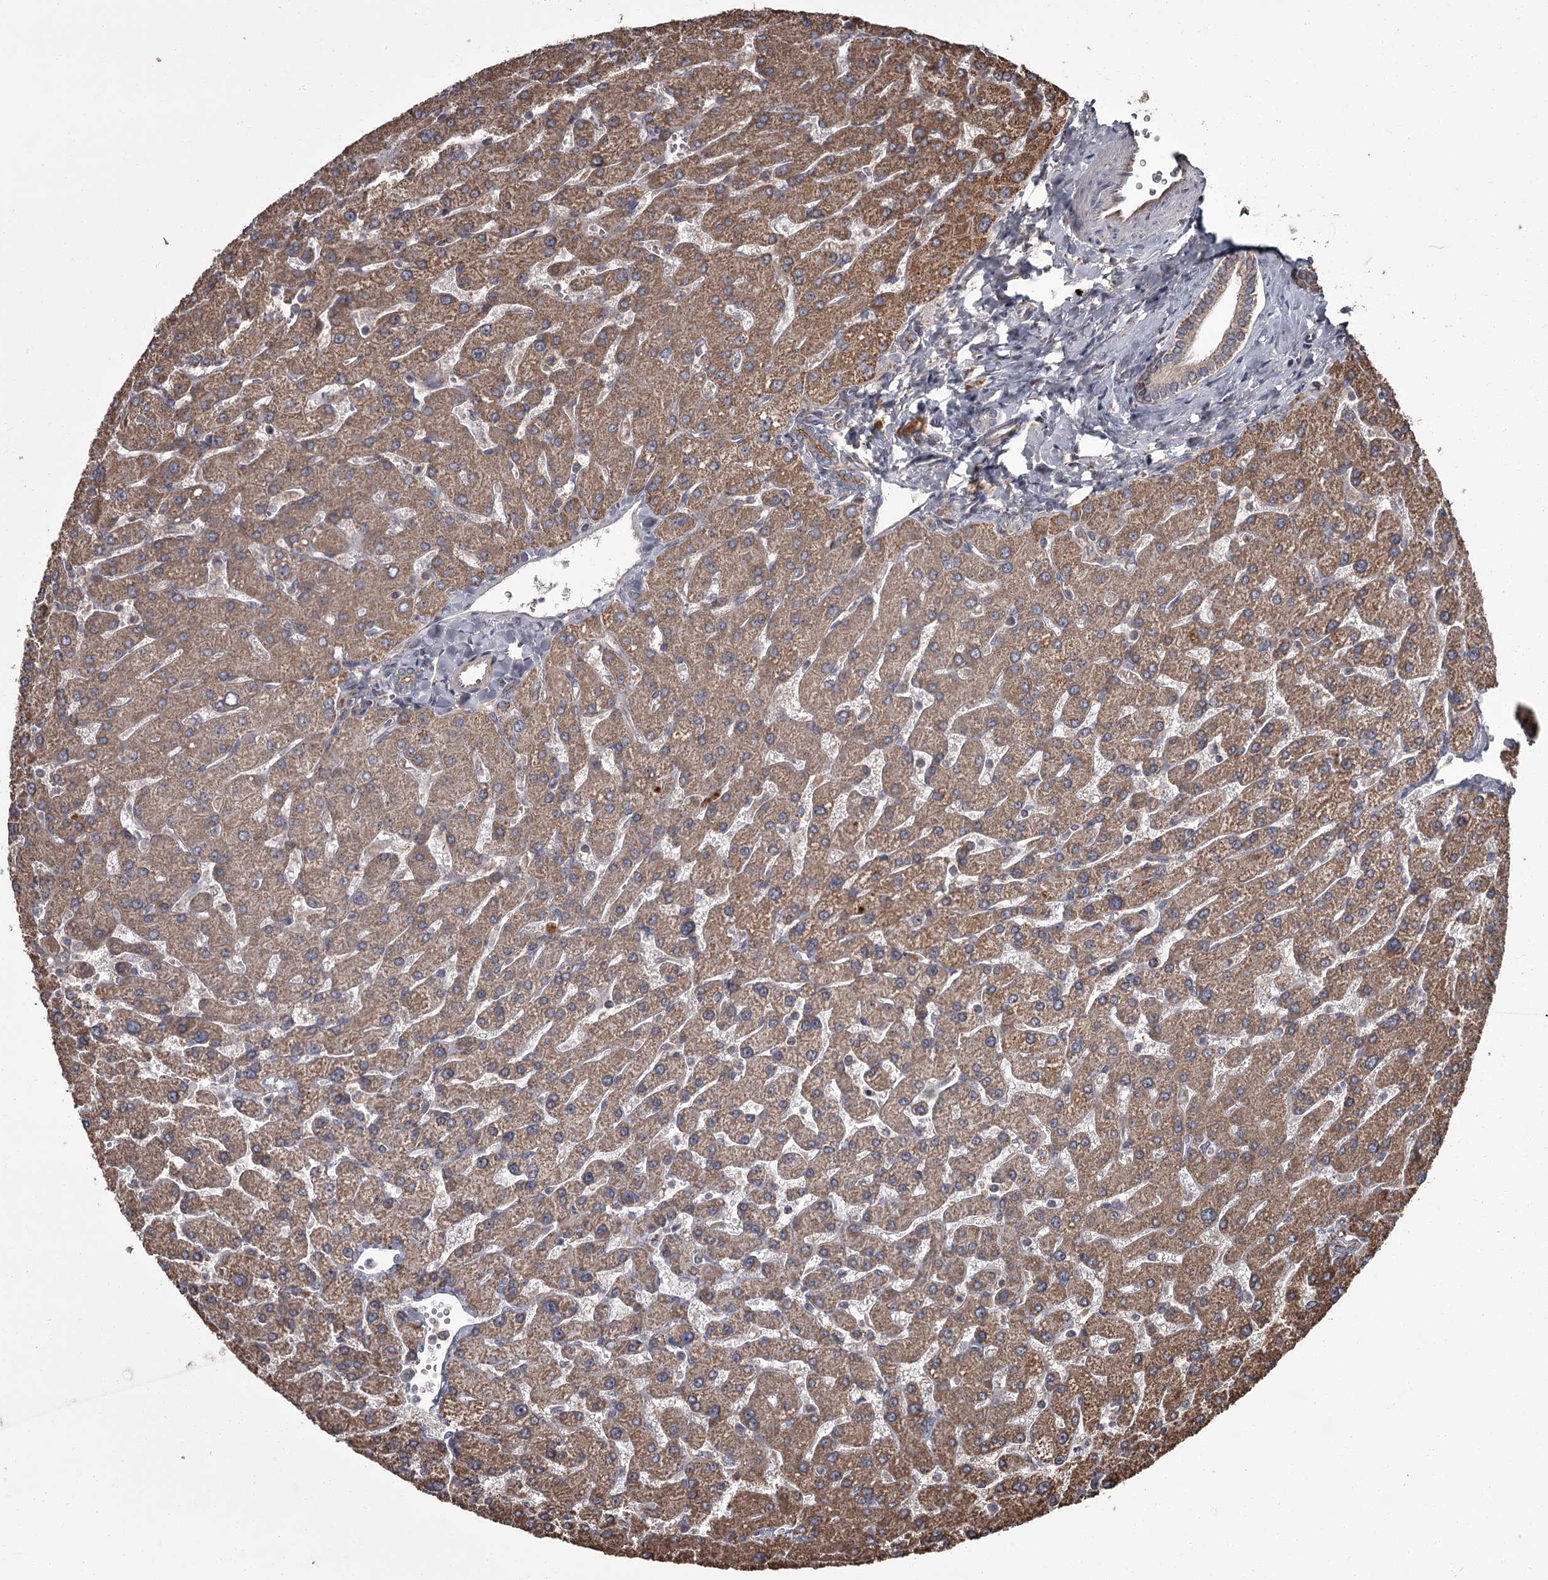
{"staining": {"intensity": "moderate", "quantity": "<25%", "location": "cytoplasmic/membranous"}, "tissue": "liver", "cell_type": "Cholangiocytes", "image_type": "normal", "snomed": [{"axis": "morphology", "description": "Normal tissue, NOS"}, {"axis": "topography", "description": "Liver"}], "caption": "Immunohistochemical staining of unremarkable human liver shows <25% levels of moderate cytoplasmic/membranous protein staining in approximately <25% of cholangiocytes.", "gene": "THAP9", "patient": {"sex": "male", "age": 55}}